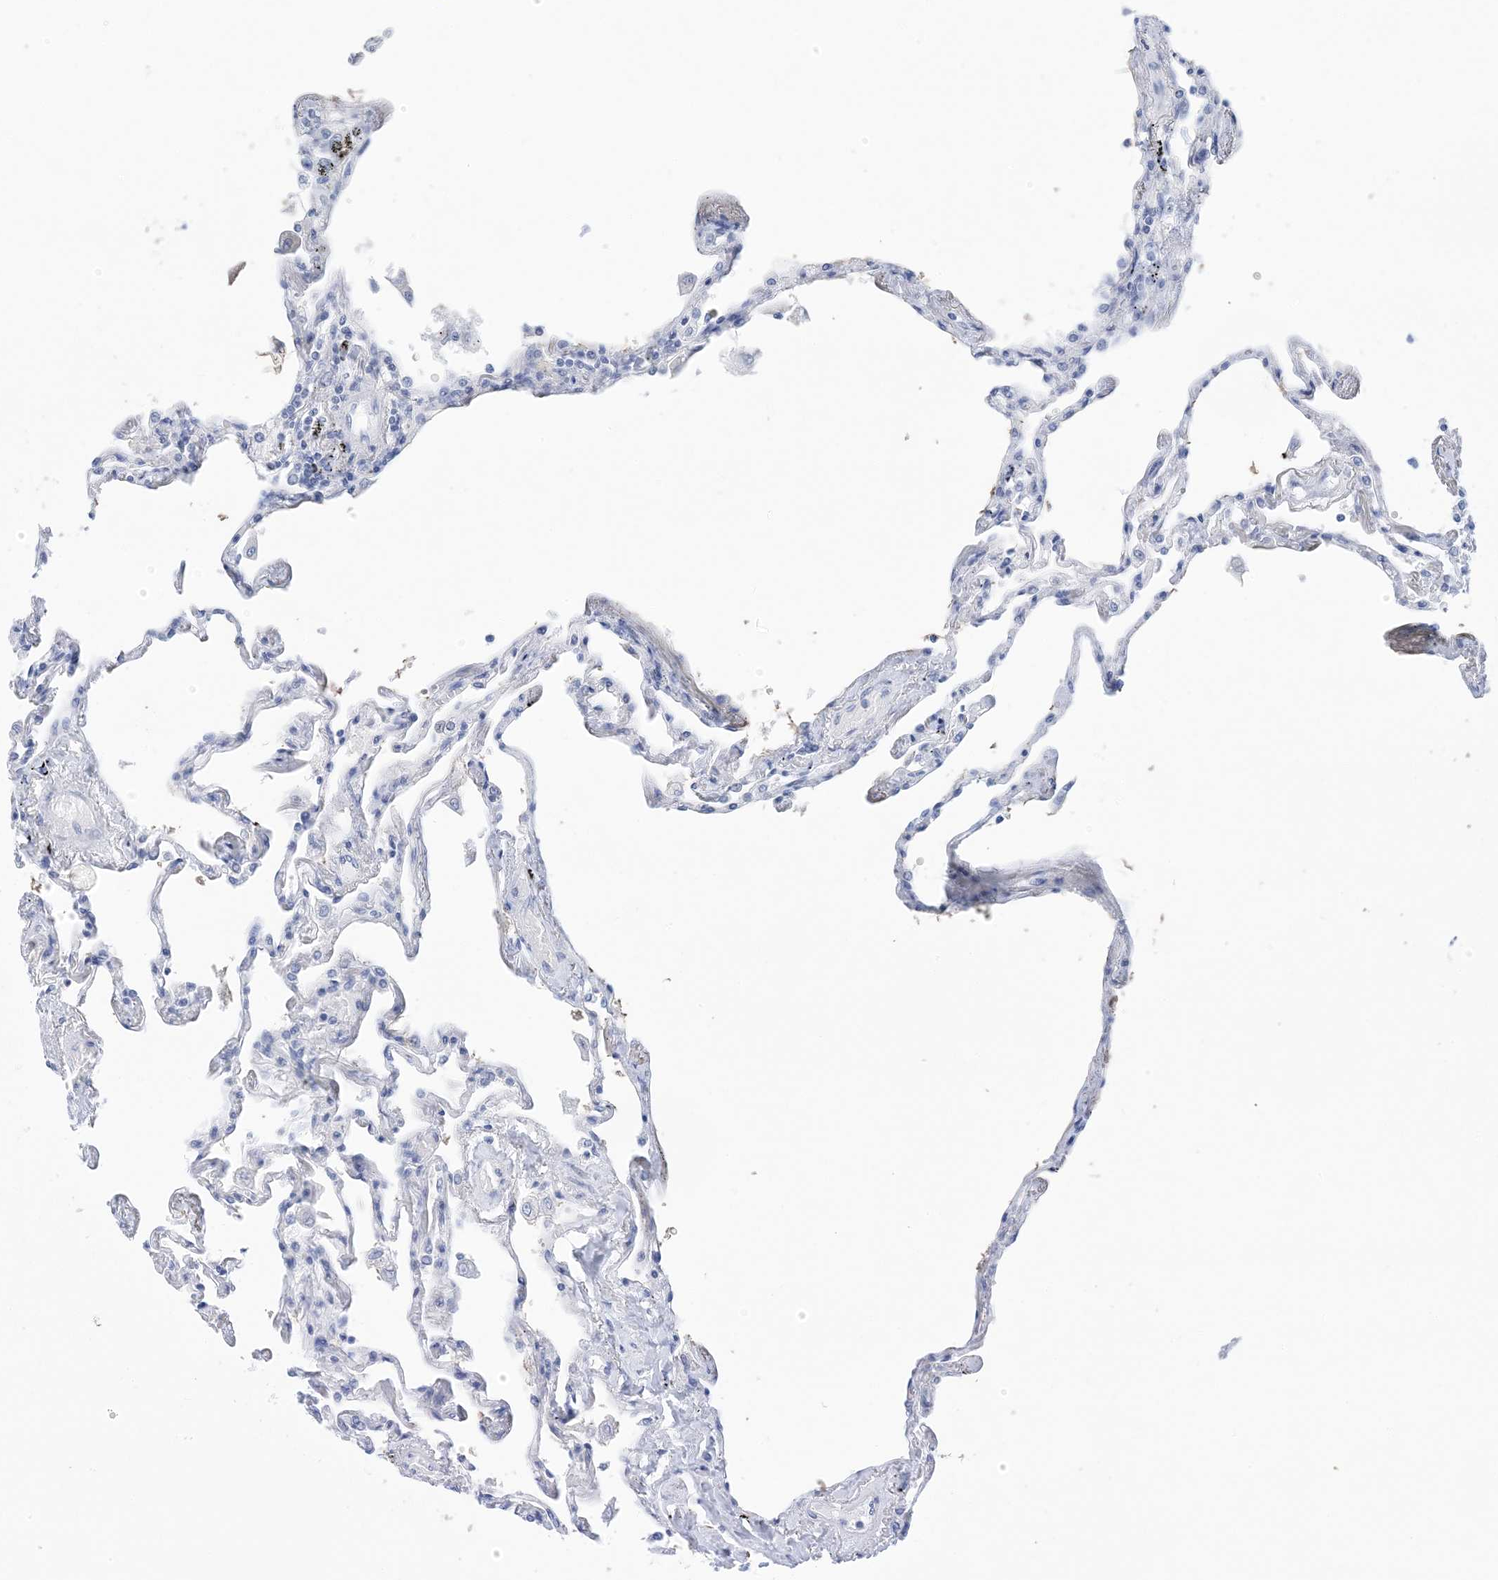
{"staining": {"intensity": "negative", "quantity": "none", "location": "none"}, "tissue": "lung", "cell_type": "Alveolar cells", "image_type": "normal", "snomed": [{"axis": "morphology", "description": "Normal tissue, NOS"}, {"axis": "topography", "description": "Lung"}], "caption": "An IHC histopathology image of normal lung is shown. There is no staining in alveolar cells of lung.", "gene": "SH3YL1", "patient": {"sex": "female", "age": 67}}